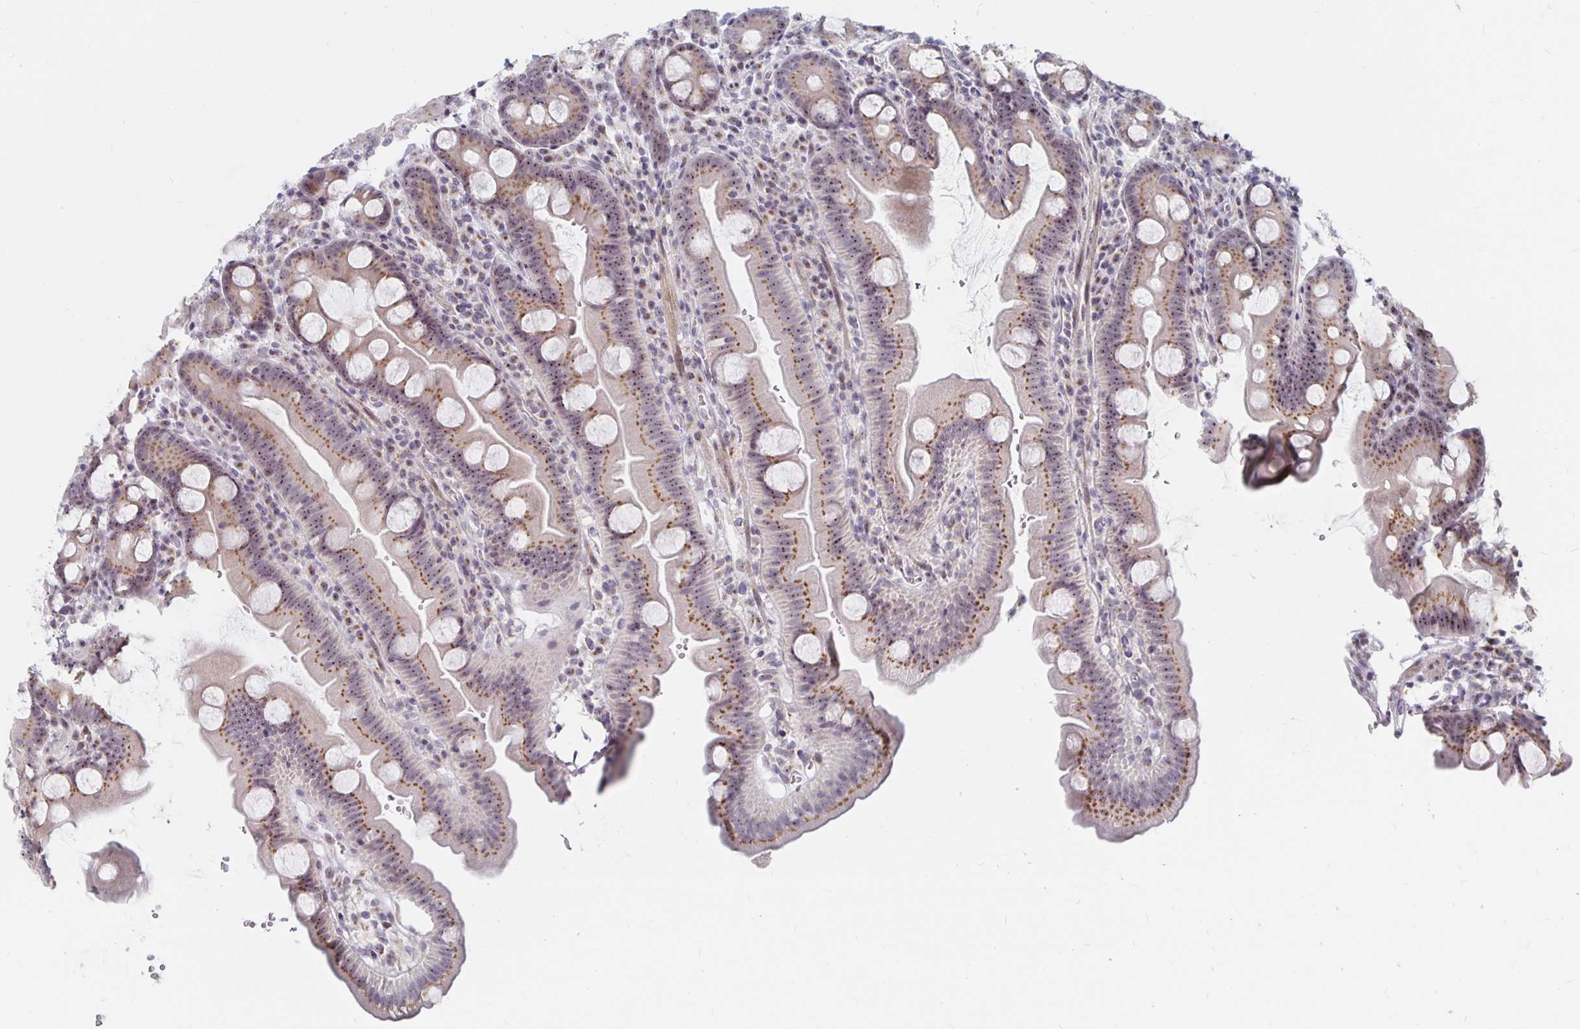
{"staining": {"intensity": "moderate", "quantity": ">75%", "location": "cytoplasmic/membranous,nuclear"}, "tissue": "small intestine", "cell_type": "Glandular cells", "image_type": "normal", "snomed": [{"axis": "morphology", "description": "Normal tissue, NOS"}, {"axis": "topography", "description": "Small intestine"}], "caption": "Glandular cells exhibit medium levels of moderate cytoplasmic/membranous,nuclear expression in about >75% of cells in benign human small intestine.", "gene": "NUP85", "patient": {"sex": "female", "age": 68}}